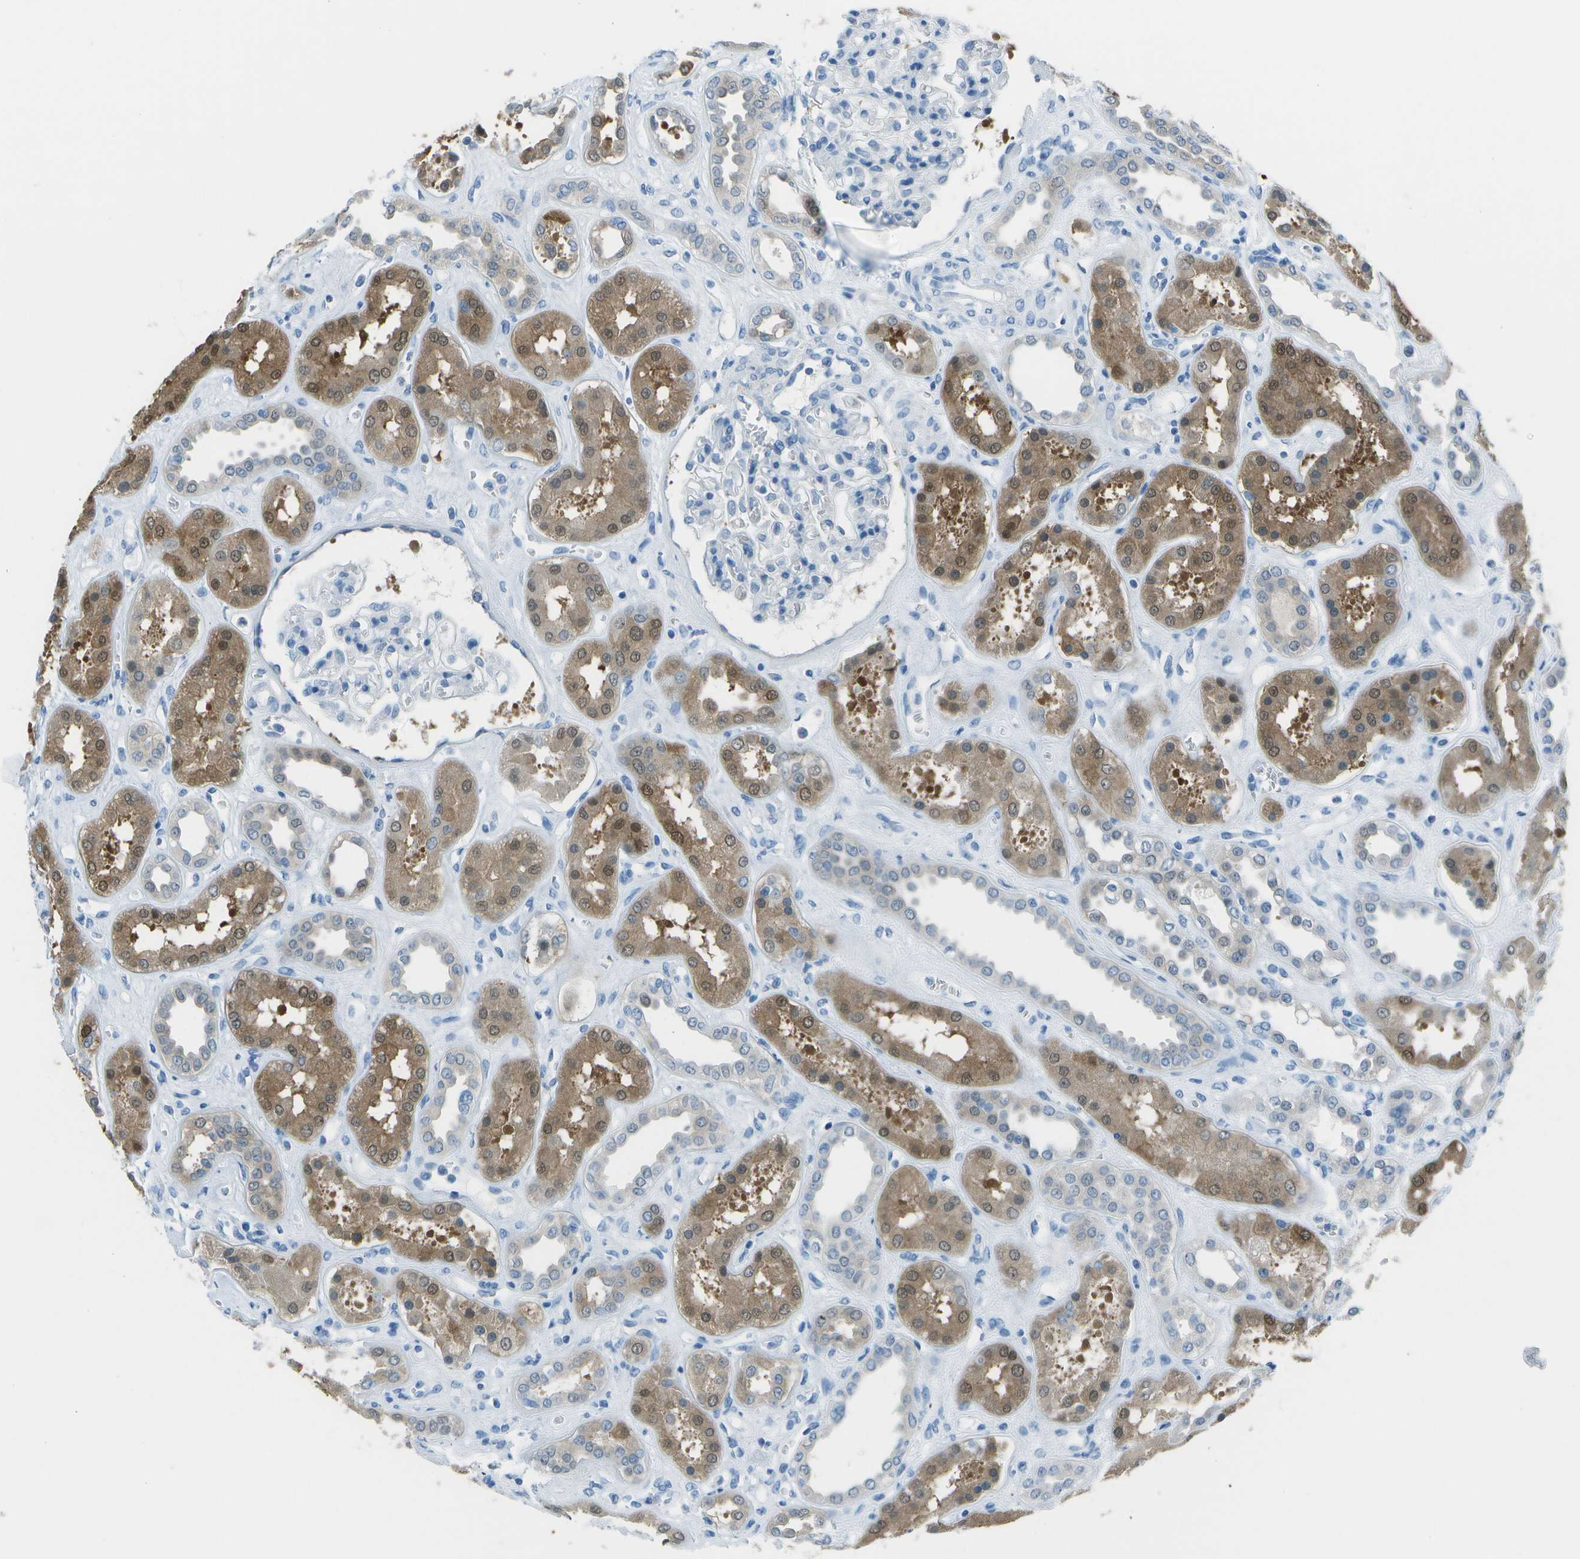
{"staining": {"intensity": "negative", "quantity": "none", "location": "none"}, "tissue": "kidney", "cell_type": "Cells in glomeruli", "image_type": "normal", "snomed": [{"axis": "morphology", "description": "Normal tissue, NOS"}, {"axis": "topography", "description": "Kidney"}], "caption": "Photomicrograph shows no protein staining in cells in glomeruli of normal kidney. (Immunohistochemistry, brightfield microscopy, high magnification).", "gene": "ASL", "patient": {"sex": "male", "age": 59}}